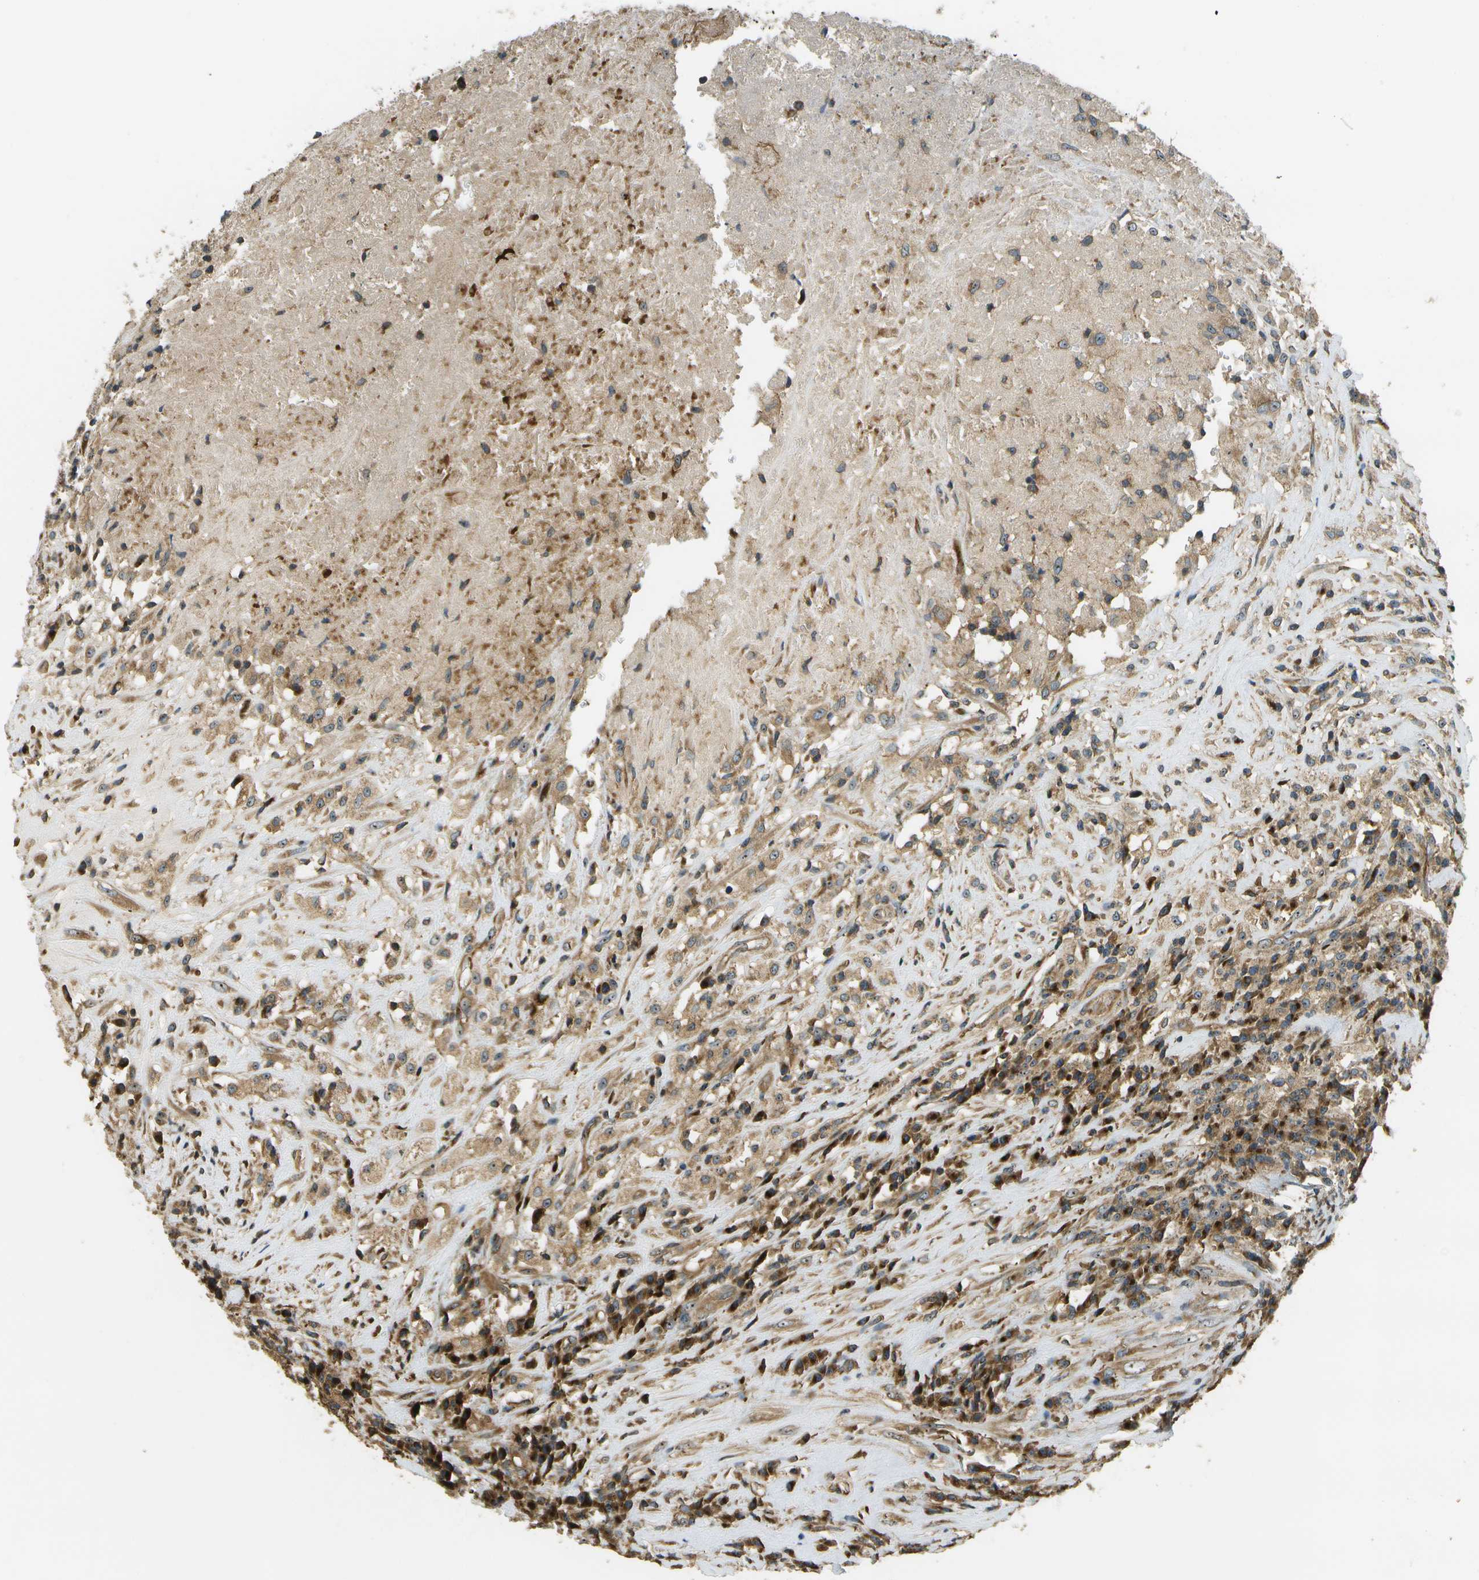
{"staining": {"intensity": "strong", "quantity": ">75%", "location": "cytoplasmic/membranous,nuclear"}, "tissue": "testis cancer", "cell_type": "Tumor cells", "image_type": "cancer", "snomed": [{"axis": "morphology", "description": "Necrosis, NOS"}, {"axis": "morphology", "description": "Carcinoma, Embryonal, NOS"}, {"axis": "topography", "description": "Testis"}], "caption": "Protein expression by immunohistochemistry (IHC) displays strong cytoplasmic/membranous and nuclear positivity in approximately >75% of tumor cells in testis cancer.", "gene": "LRP12", "patient": {"sex": "male", "age": 19}}